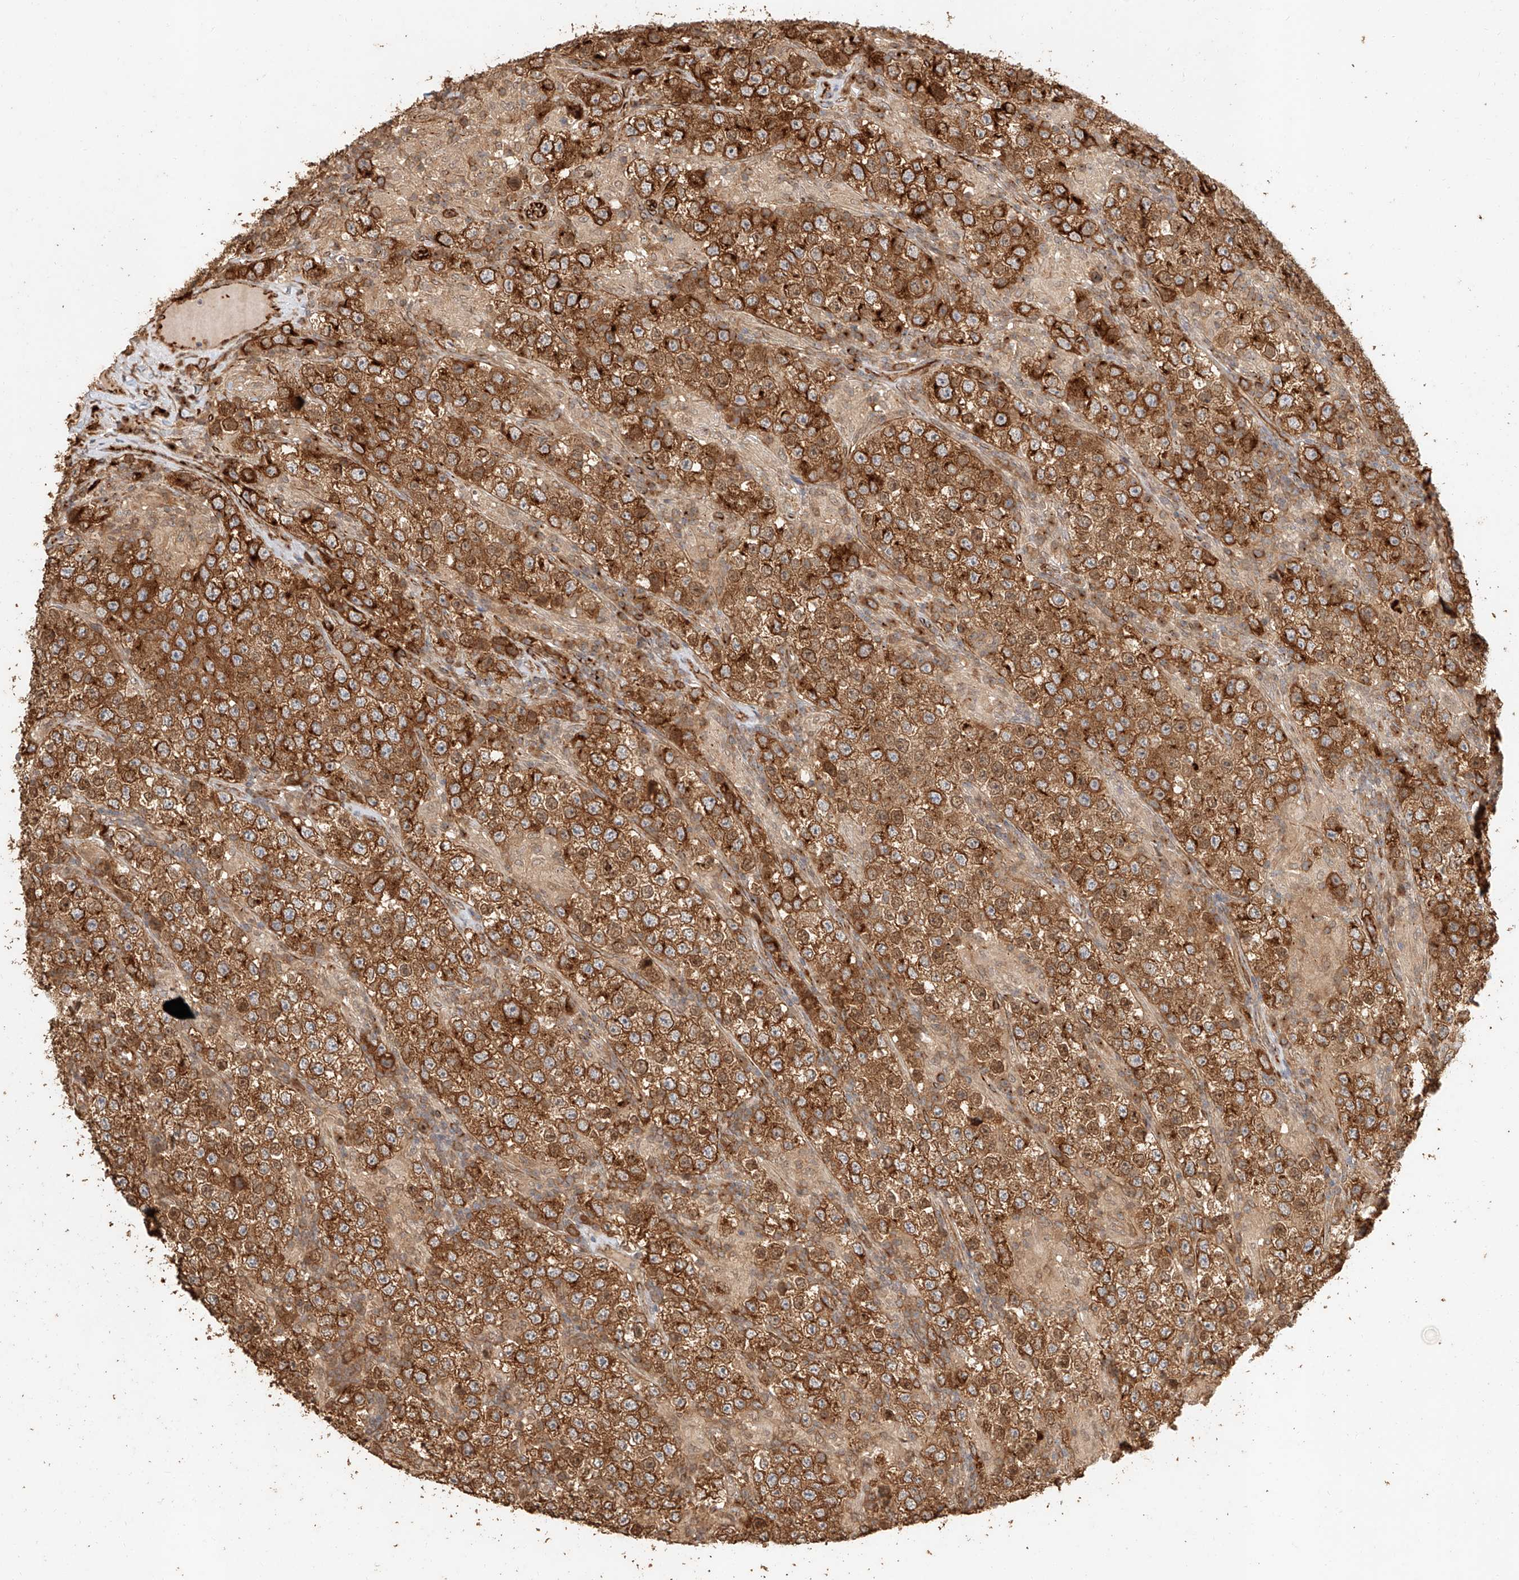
{"staining": {"intensity": "moderate", "quantity": ">75%", "location": "cytoplasmic/membranous"}, "tissue": "testis cancer", "cell_type": "Tumor cells", "image_type": "cancer", "snomed": [{"axis": "morphology", "description": "Normal tissue, NOS"}, {"axis": "morphology", "description": "Urothelial carcinoma, High grade"}, {"axis": "morphology", "description": "Seminoma, NOS"}, {"axis": "morphology", "description": "Carcinoma, Embryonal, NOS"}, {"axis": "topography", "description": "Urinary bladder"}, {"axis": "topography", "description": "Testis"}], "caption": "The immunohistochemical stain shows moderate cytoplasmic/membranous positivity in tumor cells of testis embryonal carcinoma tissue.", "gene": "NAP1L1", "patient": {"sex": "male", "age": 41}}